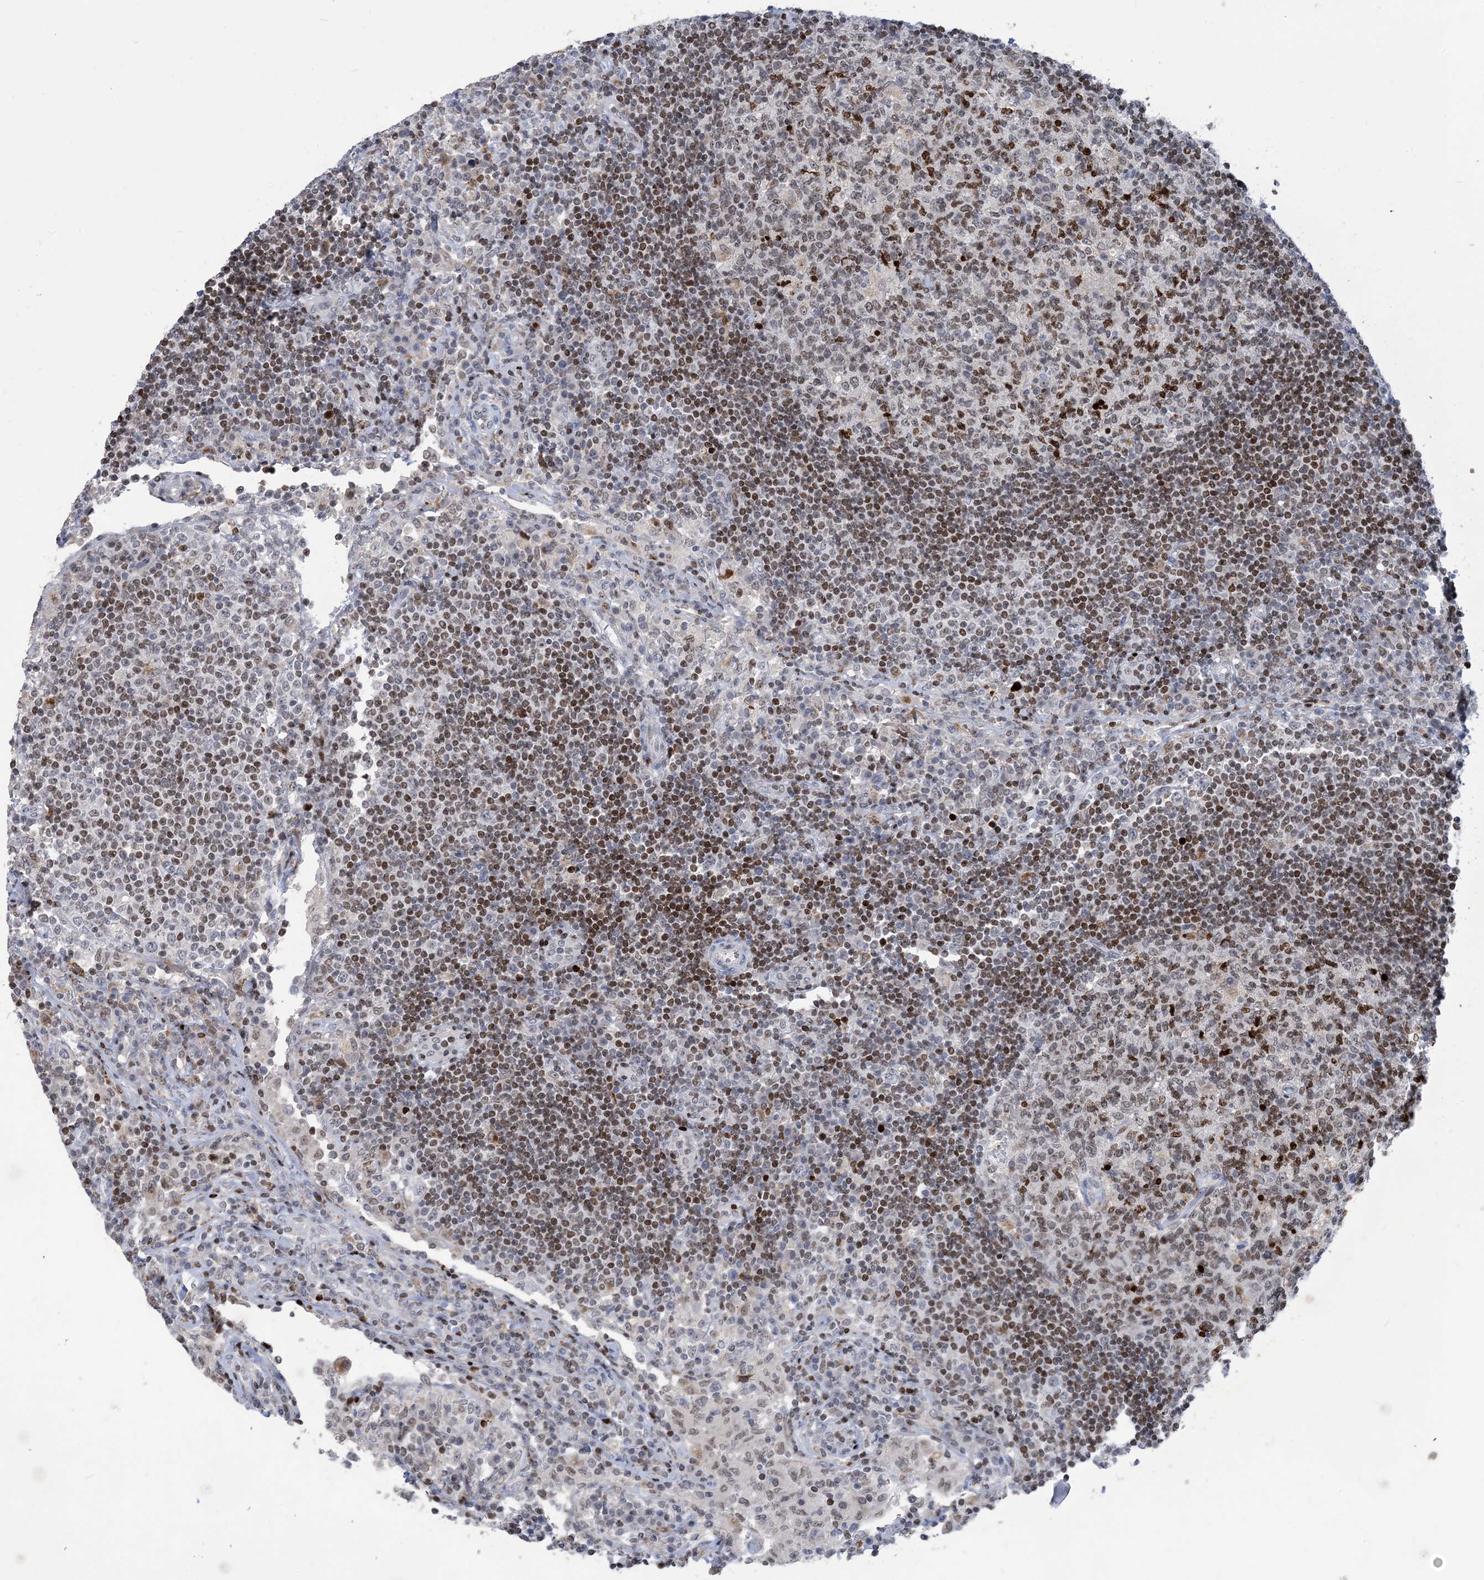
{"staining": {"intensity": "moderate", "quantity": "25%-75%", "location": "nuclear"}, "tissue": "lymph node", "cell_type": "Germinal center cells", "image_type": "normal", "snomed": [{"axis": "morphology", "description": "Normal tissue, NOS"}, {"axis": "topography", "description": "Lymph node"}], "caption": "Protein expression analysis of normal lymph node demonstrates moderate nuclear expression in about 25%-75% of germinal center cells.", "gene": "SLC25A53", "patient": {"sex": "female", "age": 53}}